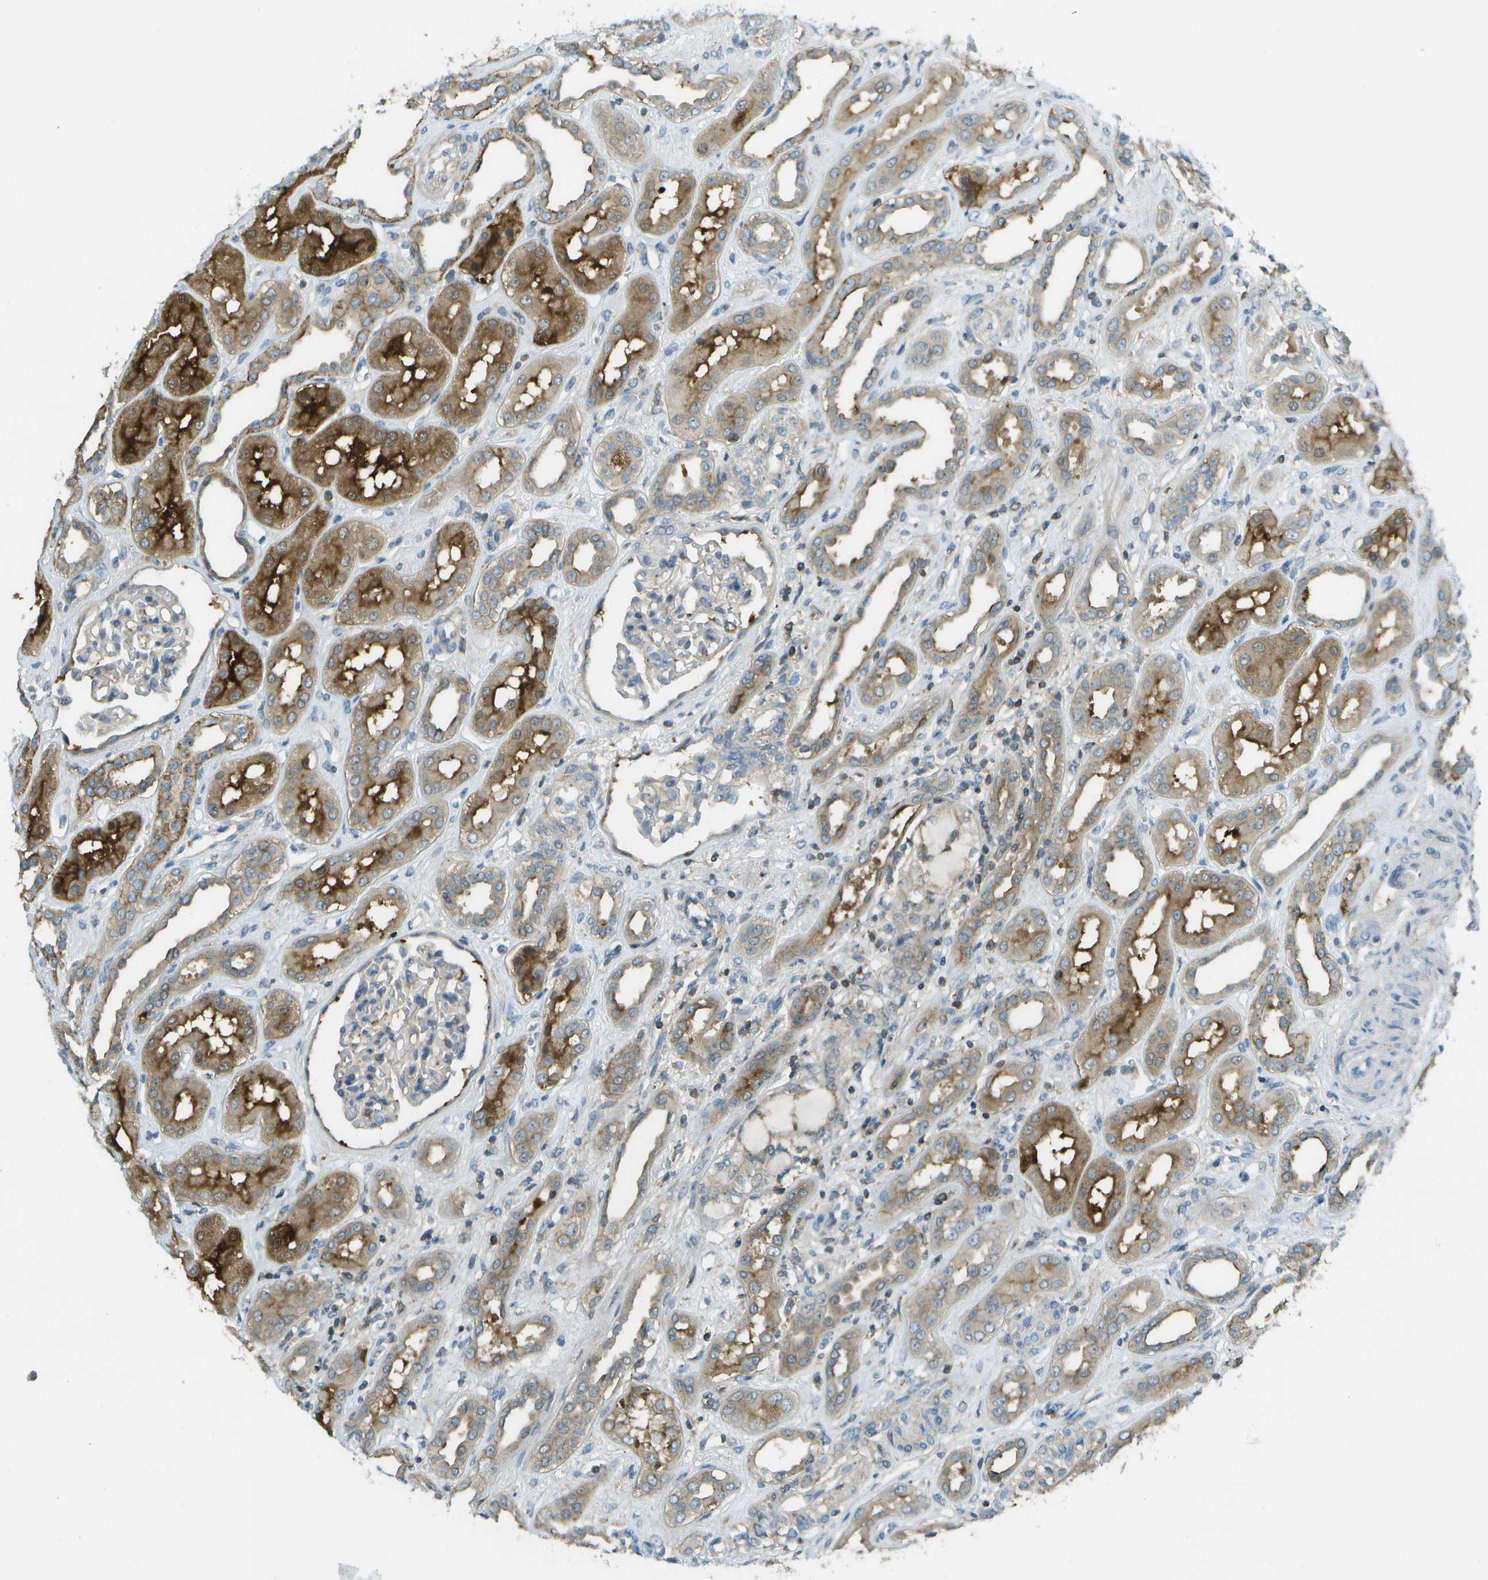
{"staining": {"intensity": "negative", "quantity": "none", "location": "none"}, "tissue": "kidney", "cell_type": "Cells in glomeruli", "image_type": "normal", "snomed": [{"axis": "morphology", "description": "Normal tissue, NOS"}, {"axis": "topography", "description": "Kidney"}], "caption": "IHC of benign human kidney displays no staining in cells in glomeruli.", "gene": "LRRC66", "patient": {"sex": "male", "age": 59}}